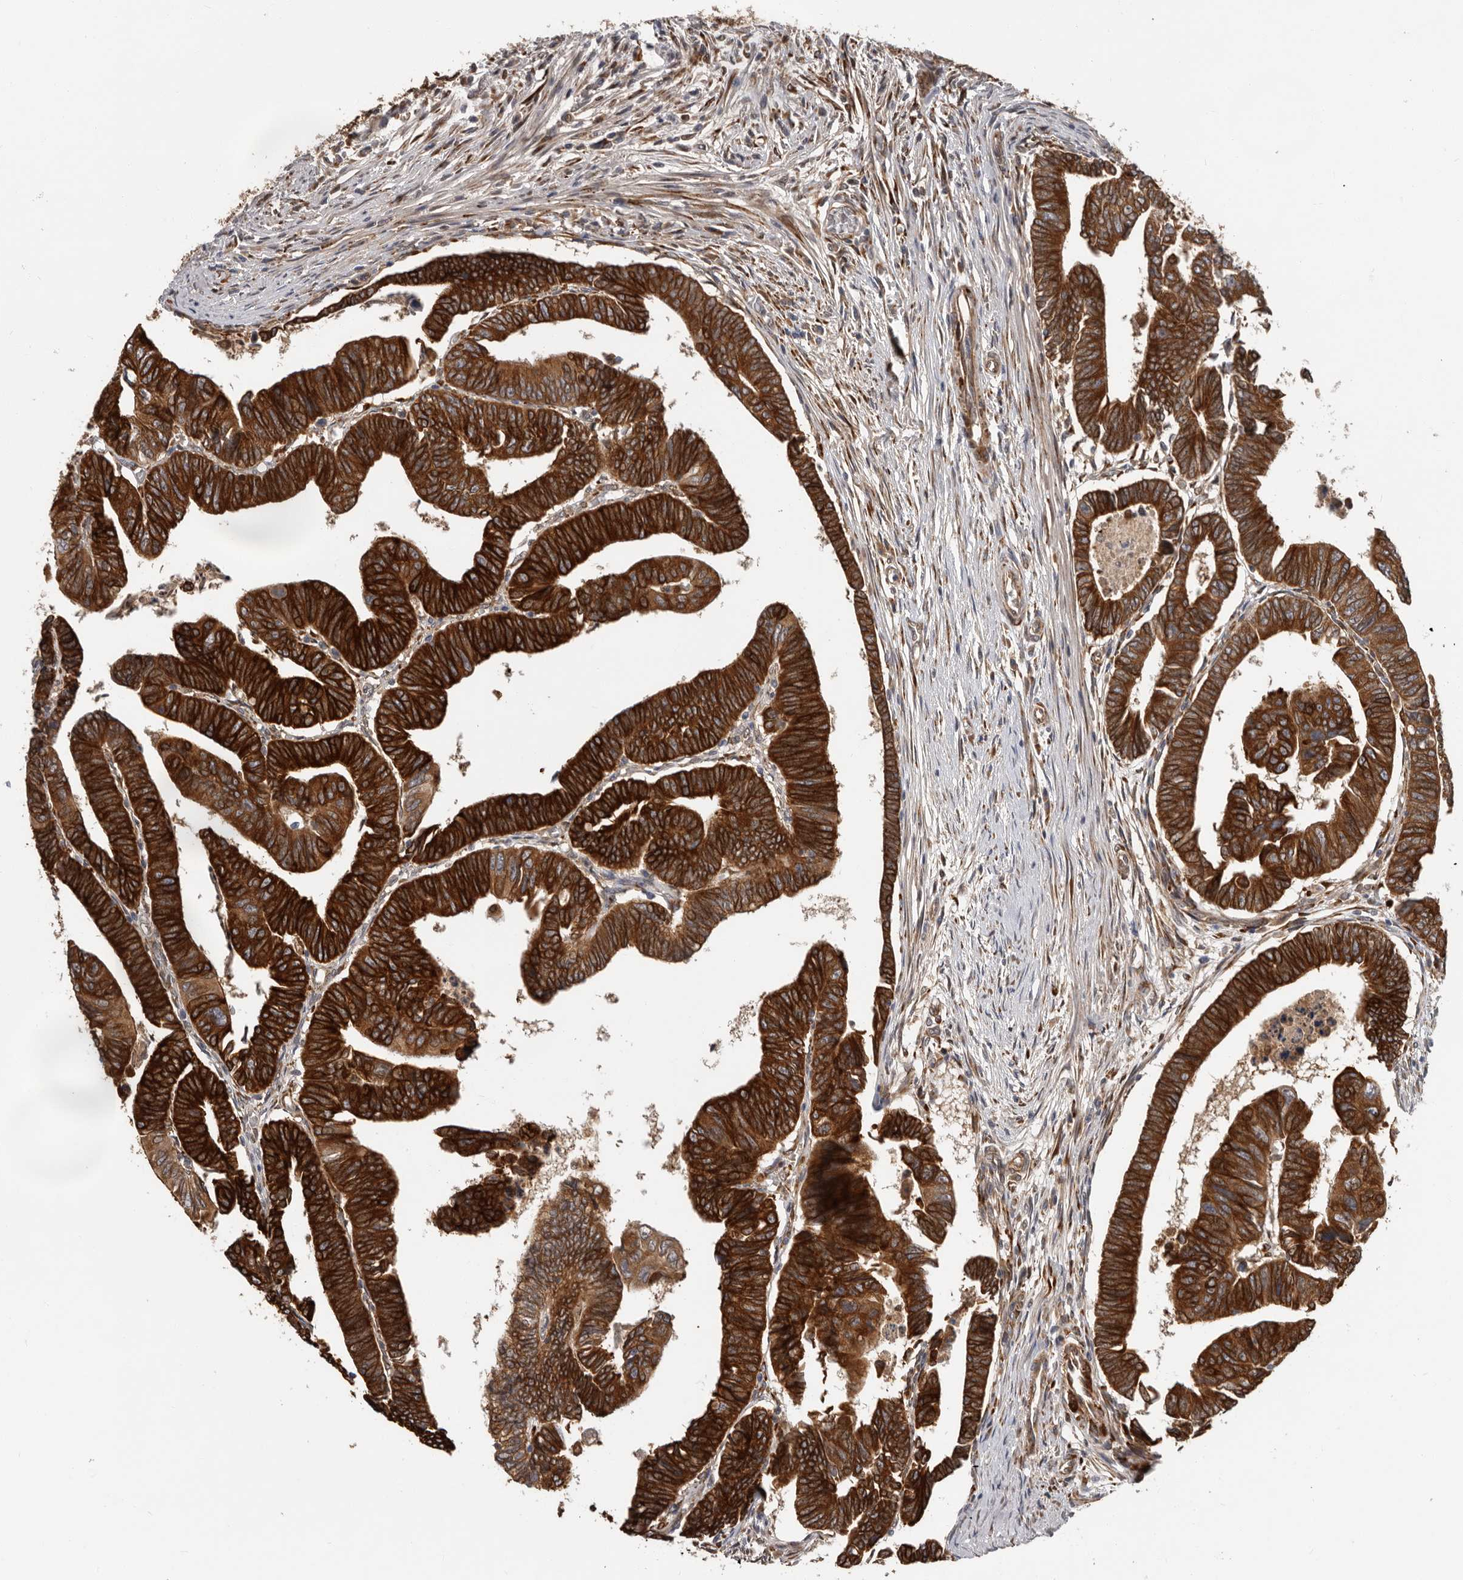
{"staining": {"intensity": "strong", "quantity": ">75%", "location": "cytoplasmic/membranous"}, "tissue": "colorectal cancer", "cell_type": "Tumor cells", "image_type": "cancer", "snomed": [{"axis": "morphology", "description": "Adenocarcinoma, NOS"}, {"axis": "topography", "description": "Rectum"}], "caption": "This image exhibits immunohistochemistry (IHC) staining of human adenocarcinoma (colorectal), with high strong cytoplasmic/membranous positivity in about >75% of tumor cells.", "gene": "MTF1", "patient": {"sex": "female", "age": 65}}